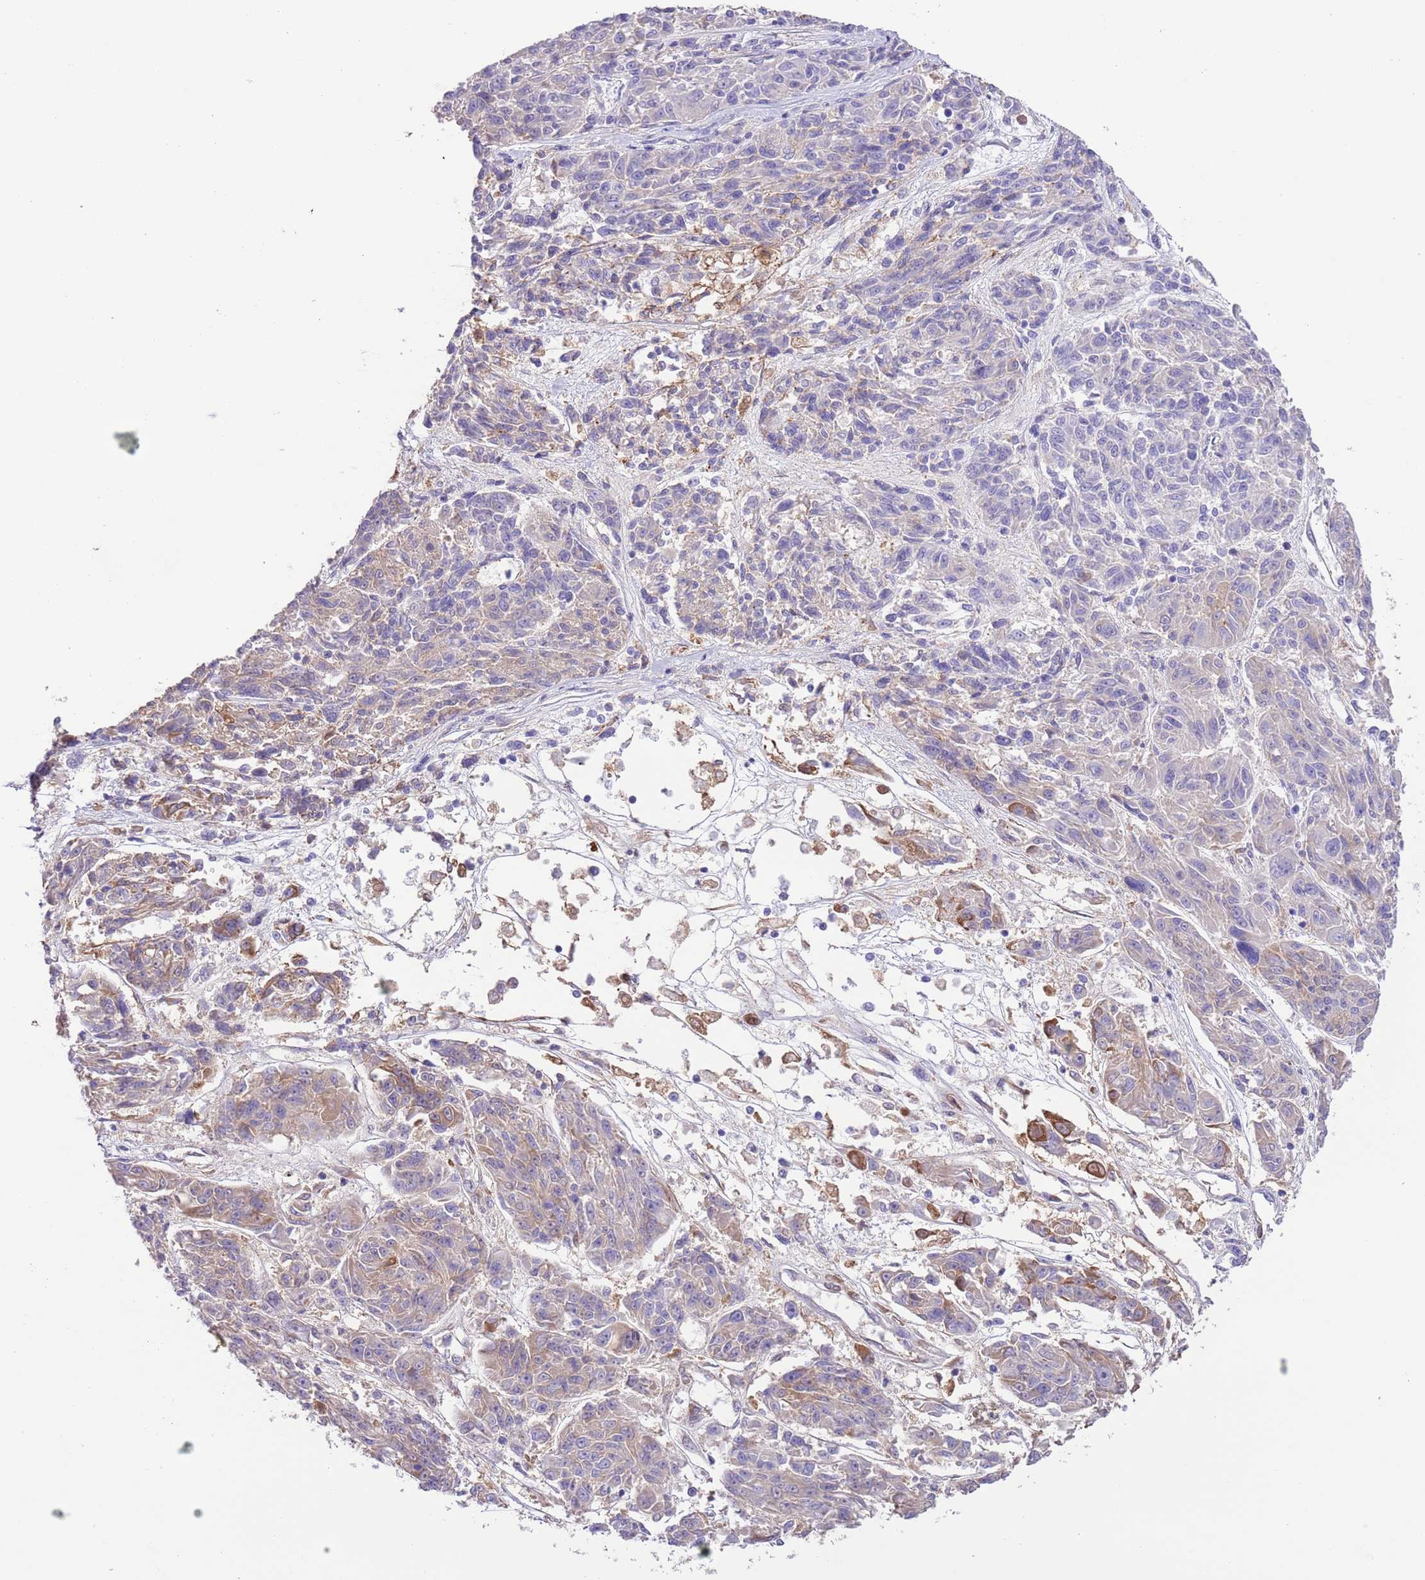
{"staining": {"intensity": "moderate", "quantity": "<25%", "location": "cytoplasmic/membranous"}, "tissue": "melanoma", "cell_type": "Tumor cells", "image_type": "cancer", "snomed": [{"axis": "morphology", "description": "Malignant melanoma, NOS"}, {"axis": "topography", "description": "Skin"}], "caption": "DAB (3,3'-diaminobenzidine) immunohistochemical staining of human malignant melanoma reveals moderate cytoplasmic/membranous protein staining in approximately <25% of tumor cells.", "gene": "IGF1", "patient": {"sex": "male", "age": 53}}